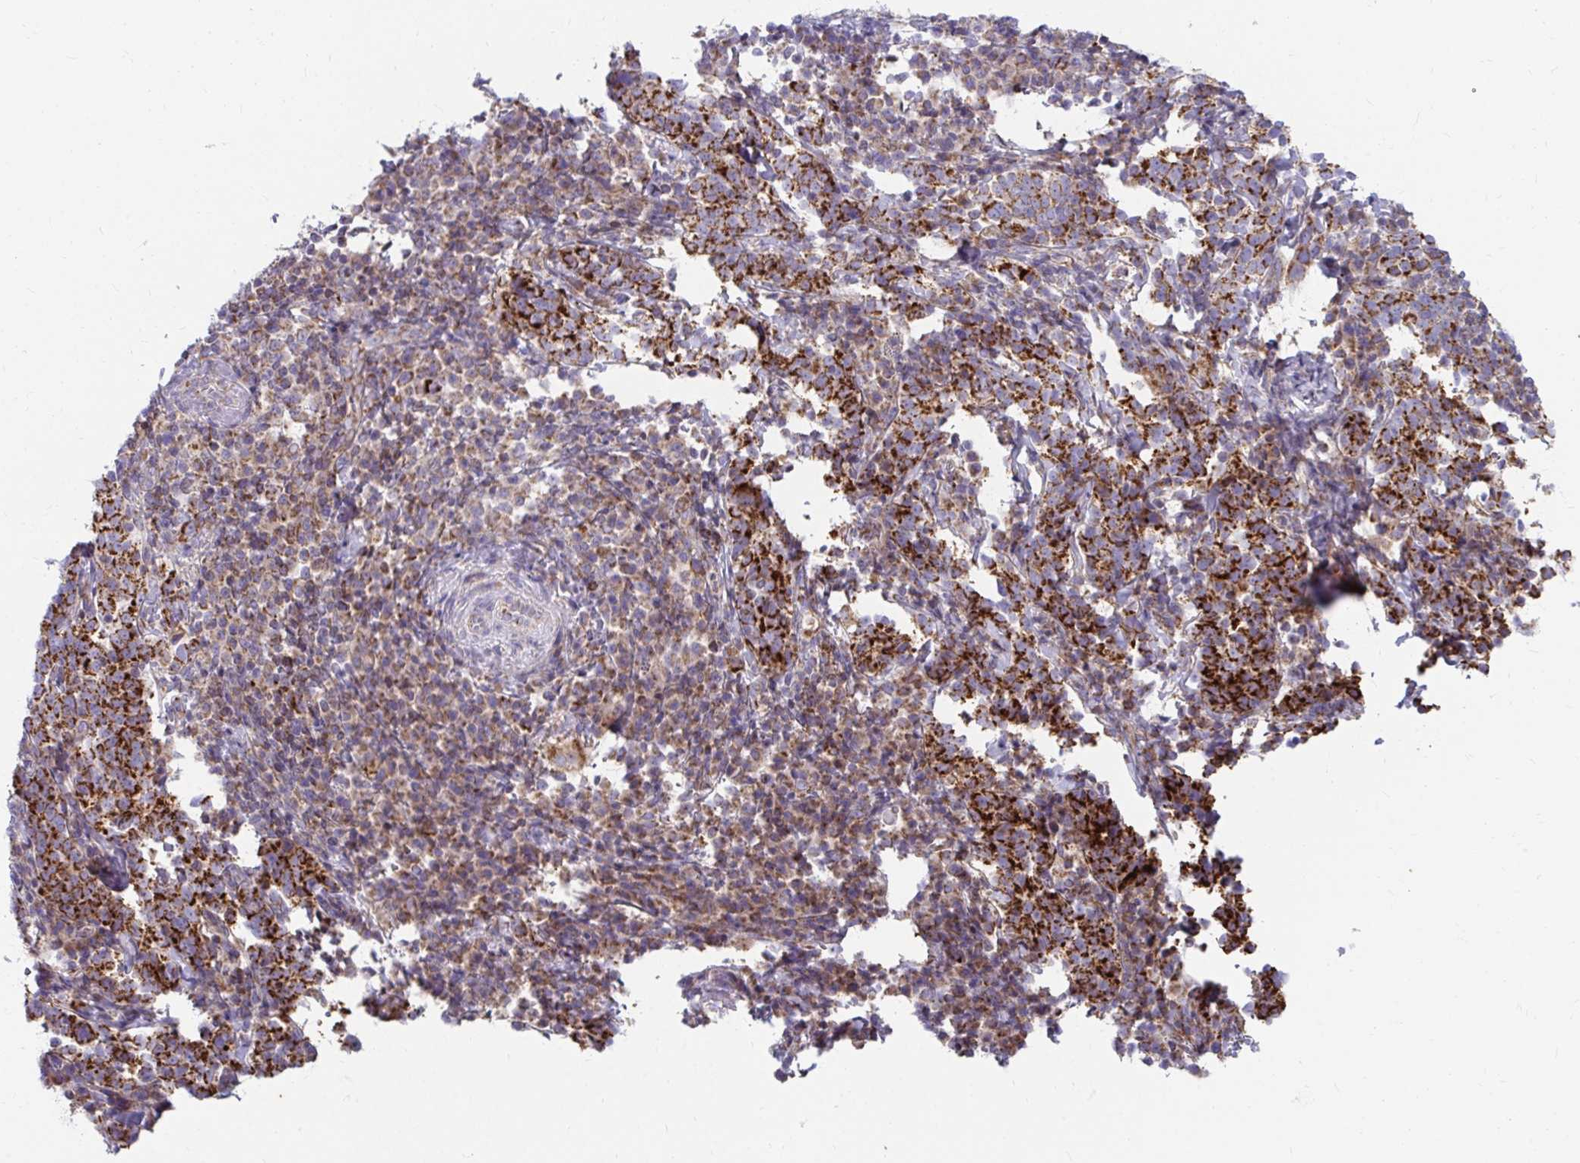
{"staining": {"intensity": "strong", "quantity": "25%-75%", "location": "cytoplasmic/membranous"}, "tissue": "cervical cancer", "cell_type": "Tumor cells", "image_type": "cancer", "snomed": [{"axis": "morphology", "description": "Squamous cell carcinoma, NOS"}, {"axis": "topography", "description": "Cervix"}], "caption": "IHC of cervical squamous cell carcinoma demonstrates high levels of strong cytoplasmic/membranous expression in about 25%-75% of tumor cells.", "gene": "EXOC5", "patient": {"sex": "female", "age": 75}}